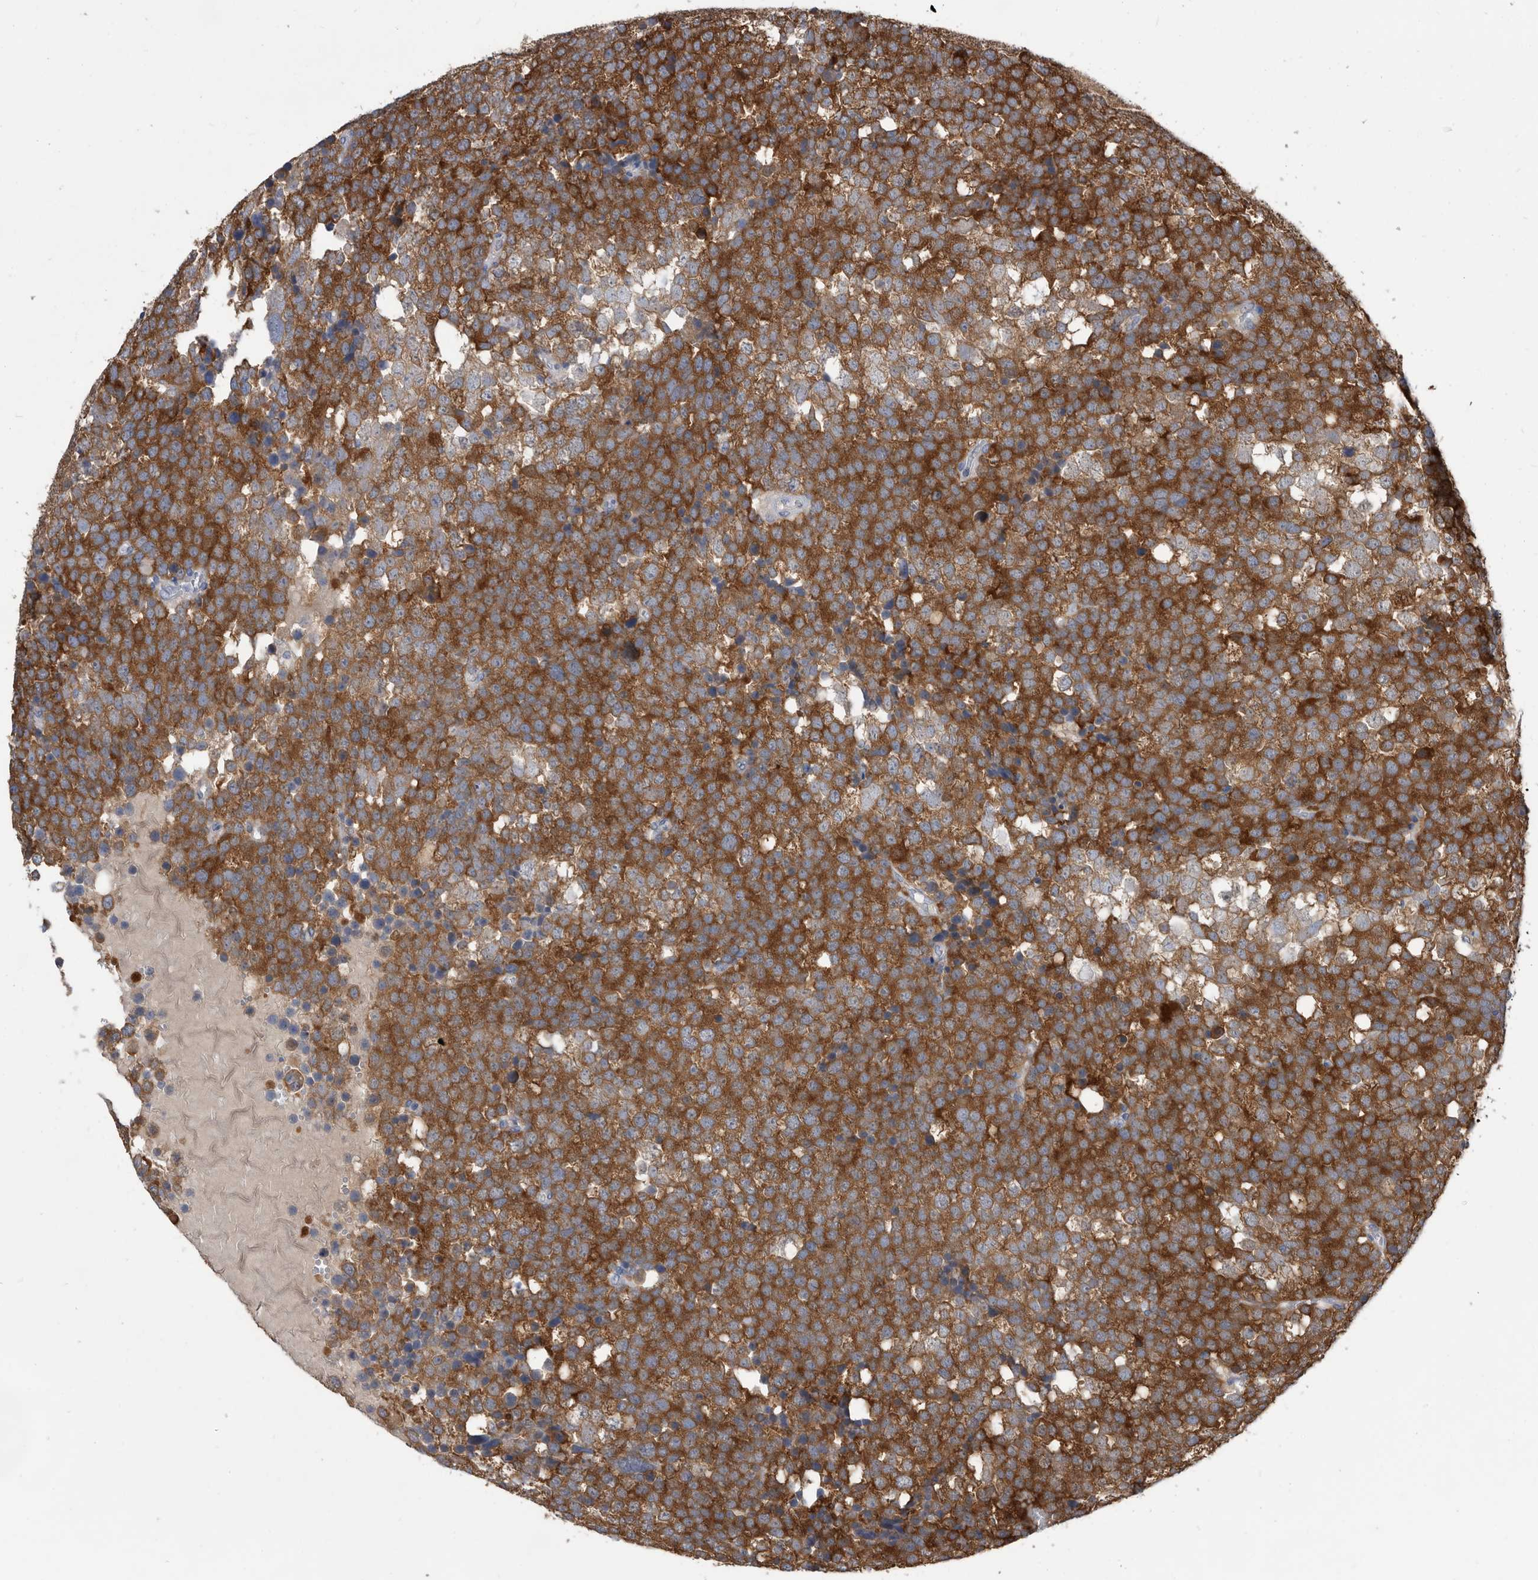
{"staining": {"intensity": "strong", "quantity": ">75%", "location": "cytoplasmic/membranous"}, "tissue": "testis cancer", "cell_type": "Tumor cells", "image_type": "cancer", "snomed": [{"axis": "morphology", "description": "Seminoma, NOS"}, {"axis": "topography", "description": "Testis"}], "caption": "About >75% of tumor cells in human testis cancer display strong cytoplasmic/membranous protein expression as visualized by brown immunohistochemical staining.", "gene": "CCT4", "patient": {"sex": "male", "age": 71}}